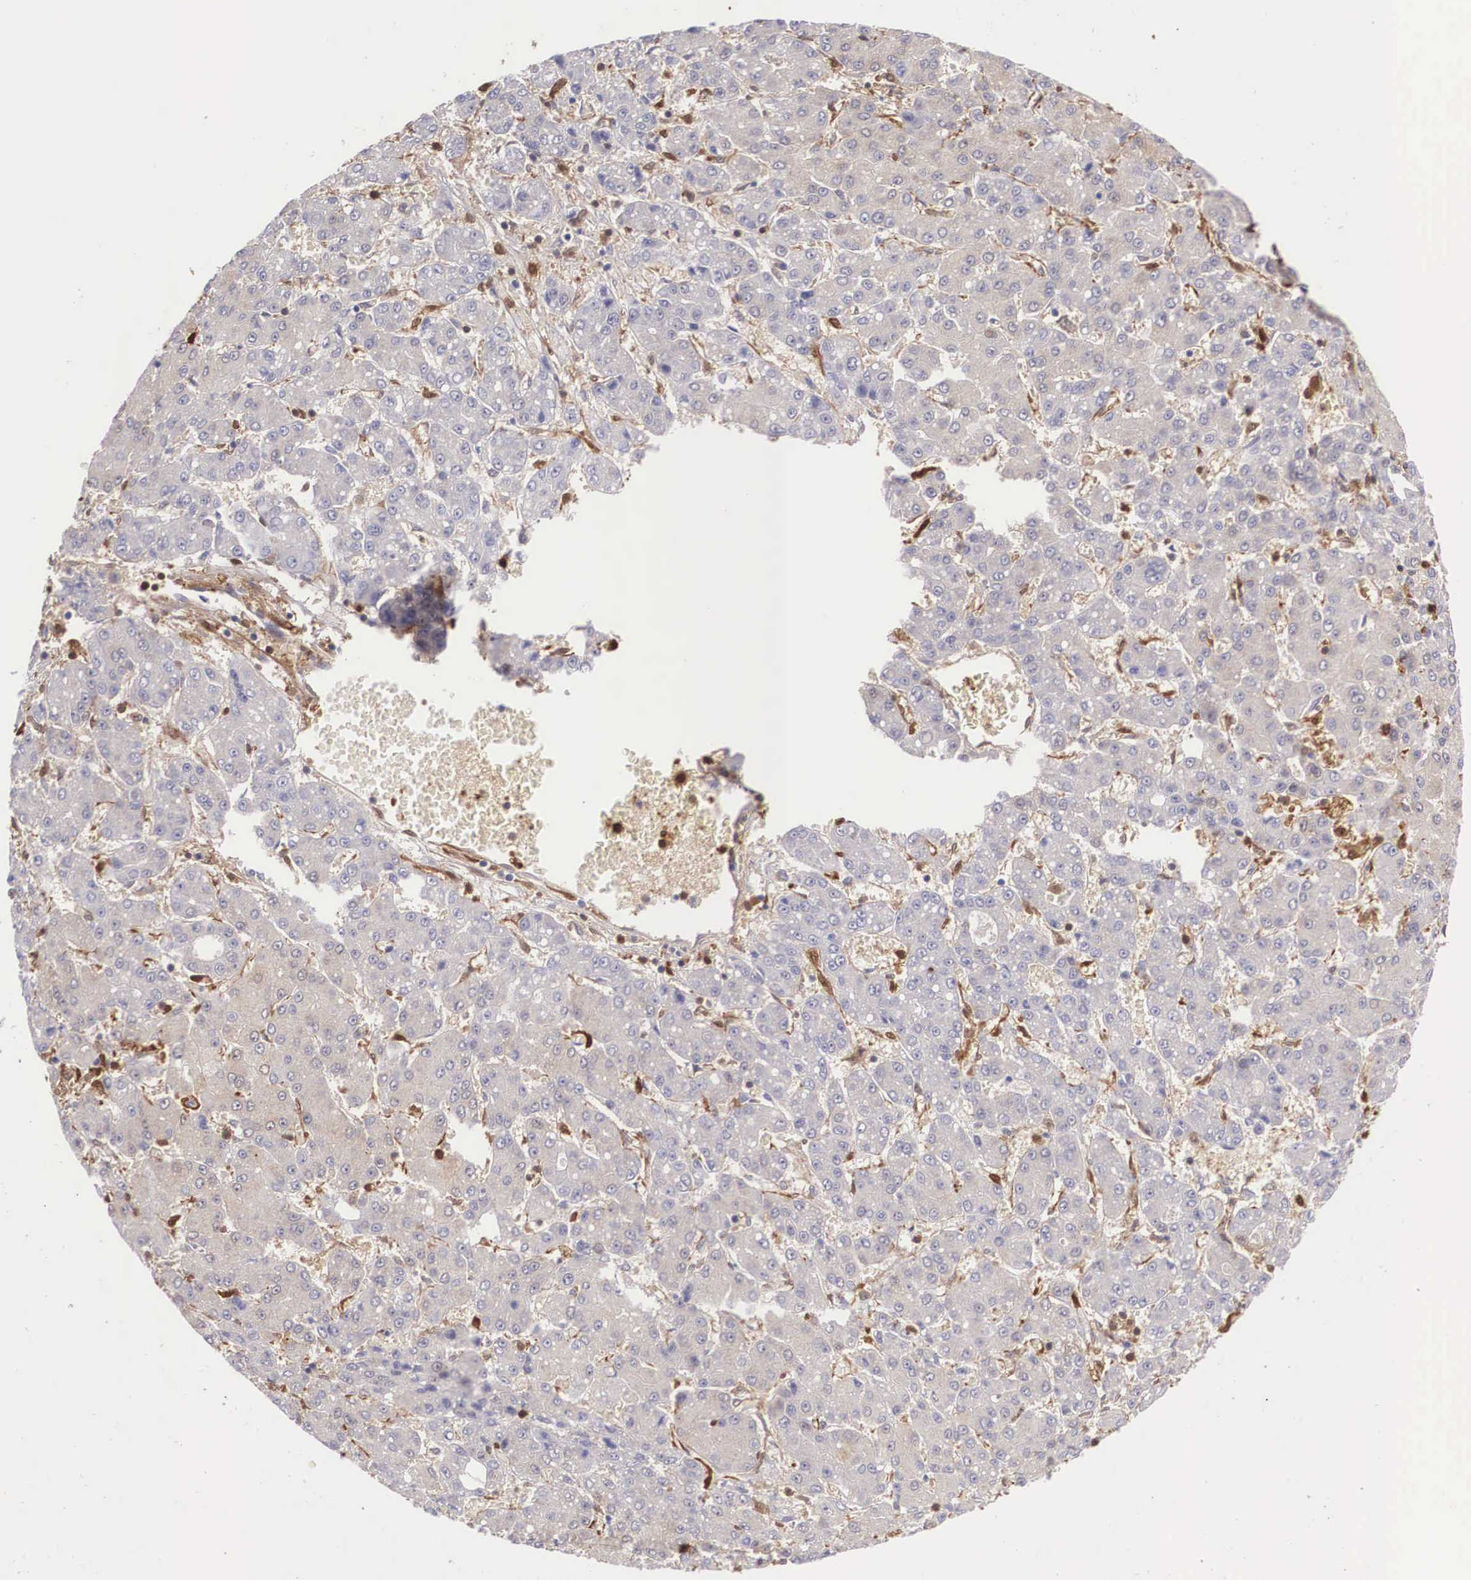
{"staining": {"intensity": "negative", "quantity": "none", "location": "none"}, "tissue": "liver cancer", "cell_type": "Tumor cells", "image_type": "cancer", "snomed": [{"axis": "morphology", "description": "Carcinoma, Hepatocellular, NOS"}, {"axis": "topography", "description": "Liver"}], "caption": "DAB immunohistochemical staining of human hepatocellular carcinoma (liver) reveals no significant staining in tumor cells.", "gene": "LGALS1", "patient": {"sex": "male", "age": 69}}